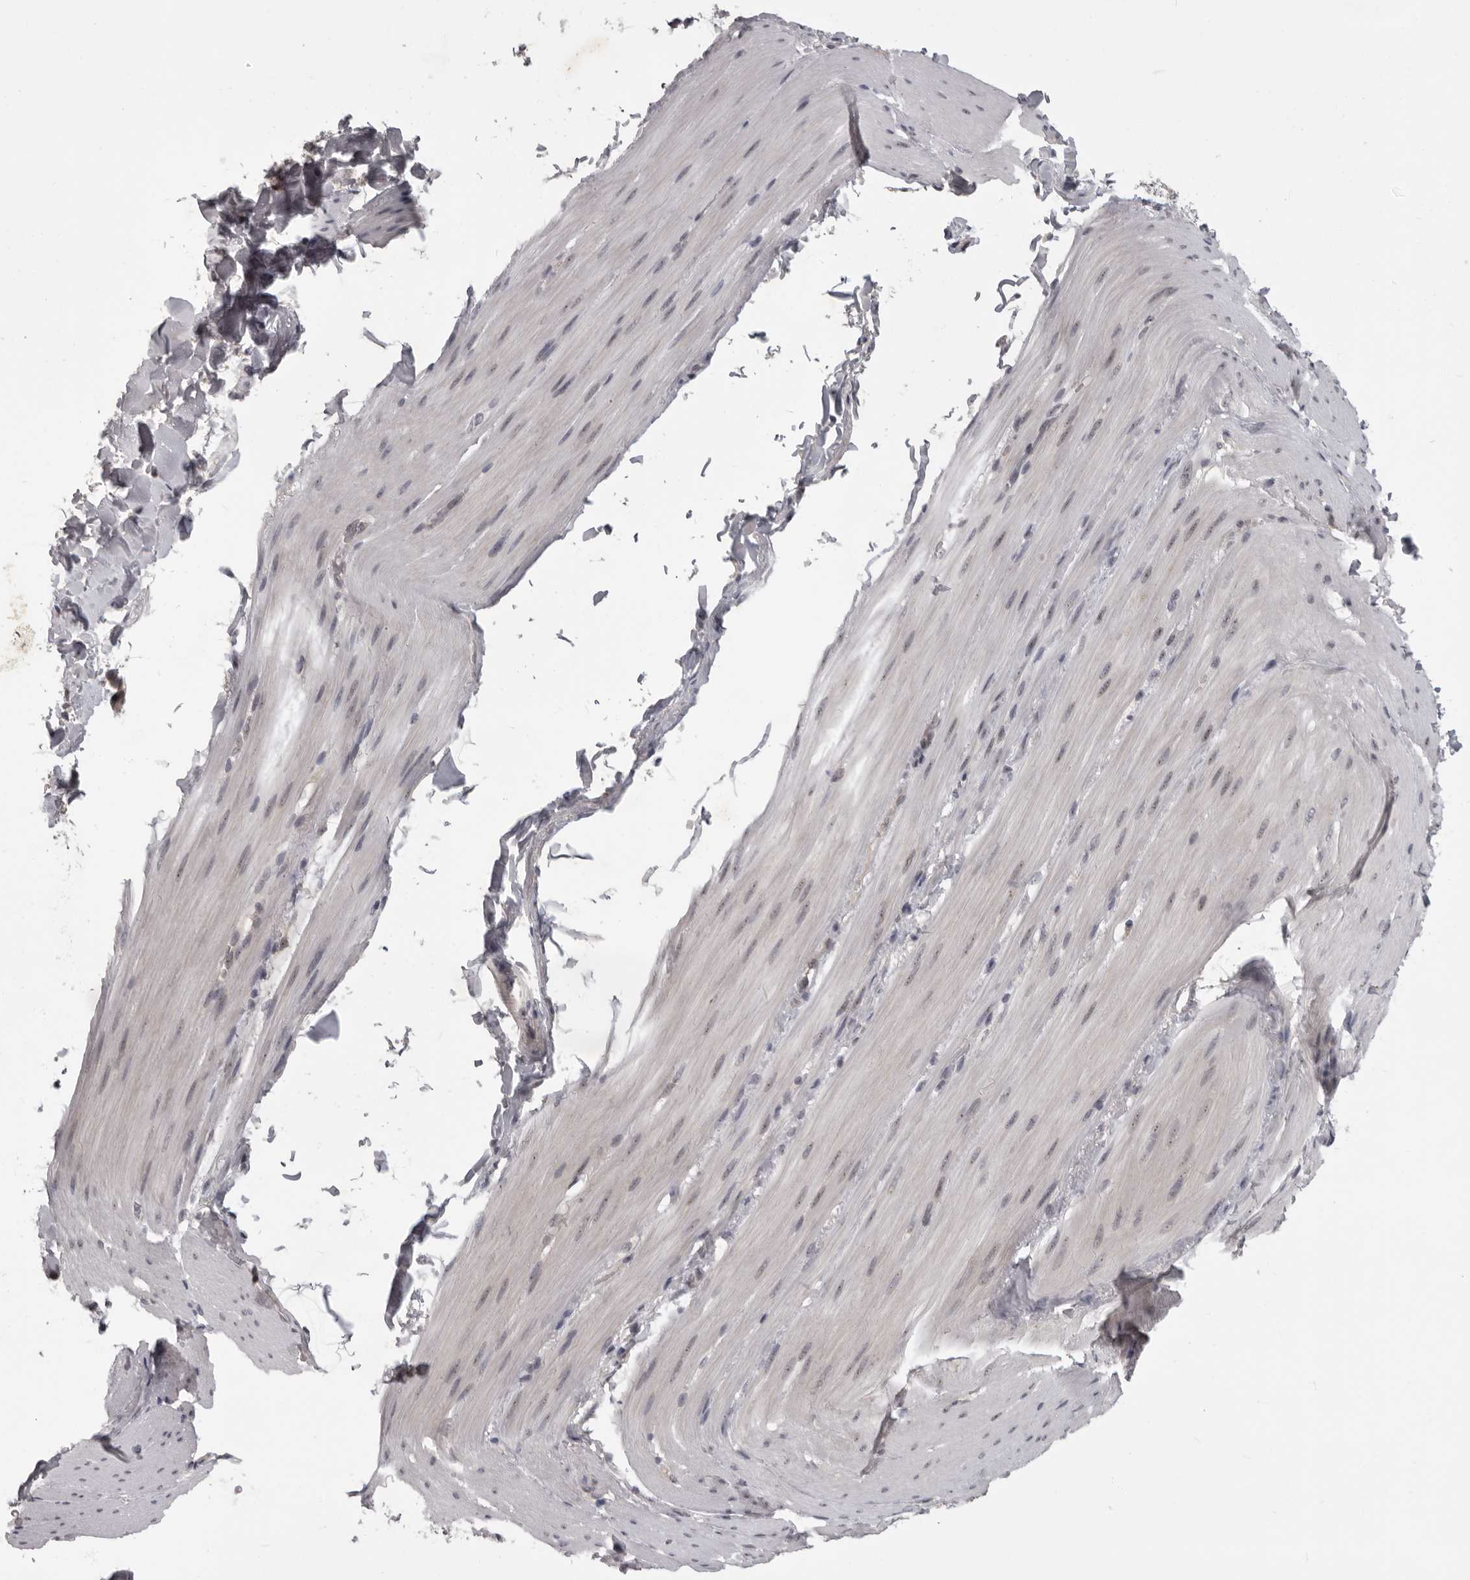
{"staining": {"intensity": "negative", "quantity": "none", "location": "none"}, "tissue": "smooth muscle", "cell_type": "Smooth muscle cells", "image_type": "normal", "snomed": [{"axis": "morphology", "description": "Normal tissue, NOS"}, {"axis": "topography", "description": "Smooth muscle"}, {"axis": "topography", "description": "Small intestine"}], "caption": "Immunohistochemistry (IHC) of benign smooth muscle shows no staining in smooth muscle cells. Brightfield microscopy of immunohistochemistry (IHC) stained with DAB (brown) and hematoxylin (blue), captured at high magnification.", "gene": "MRTO4", "patient": {"sex": "female", "age": 84}}